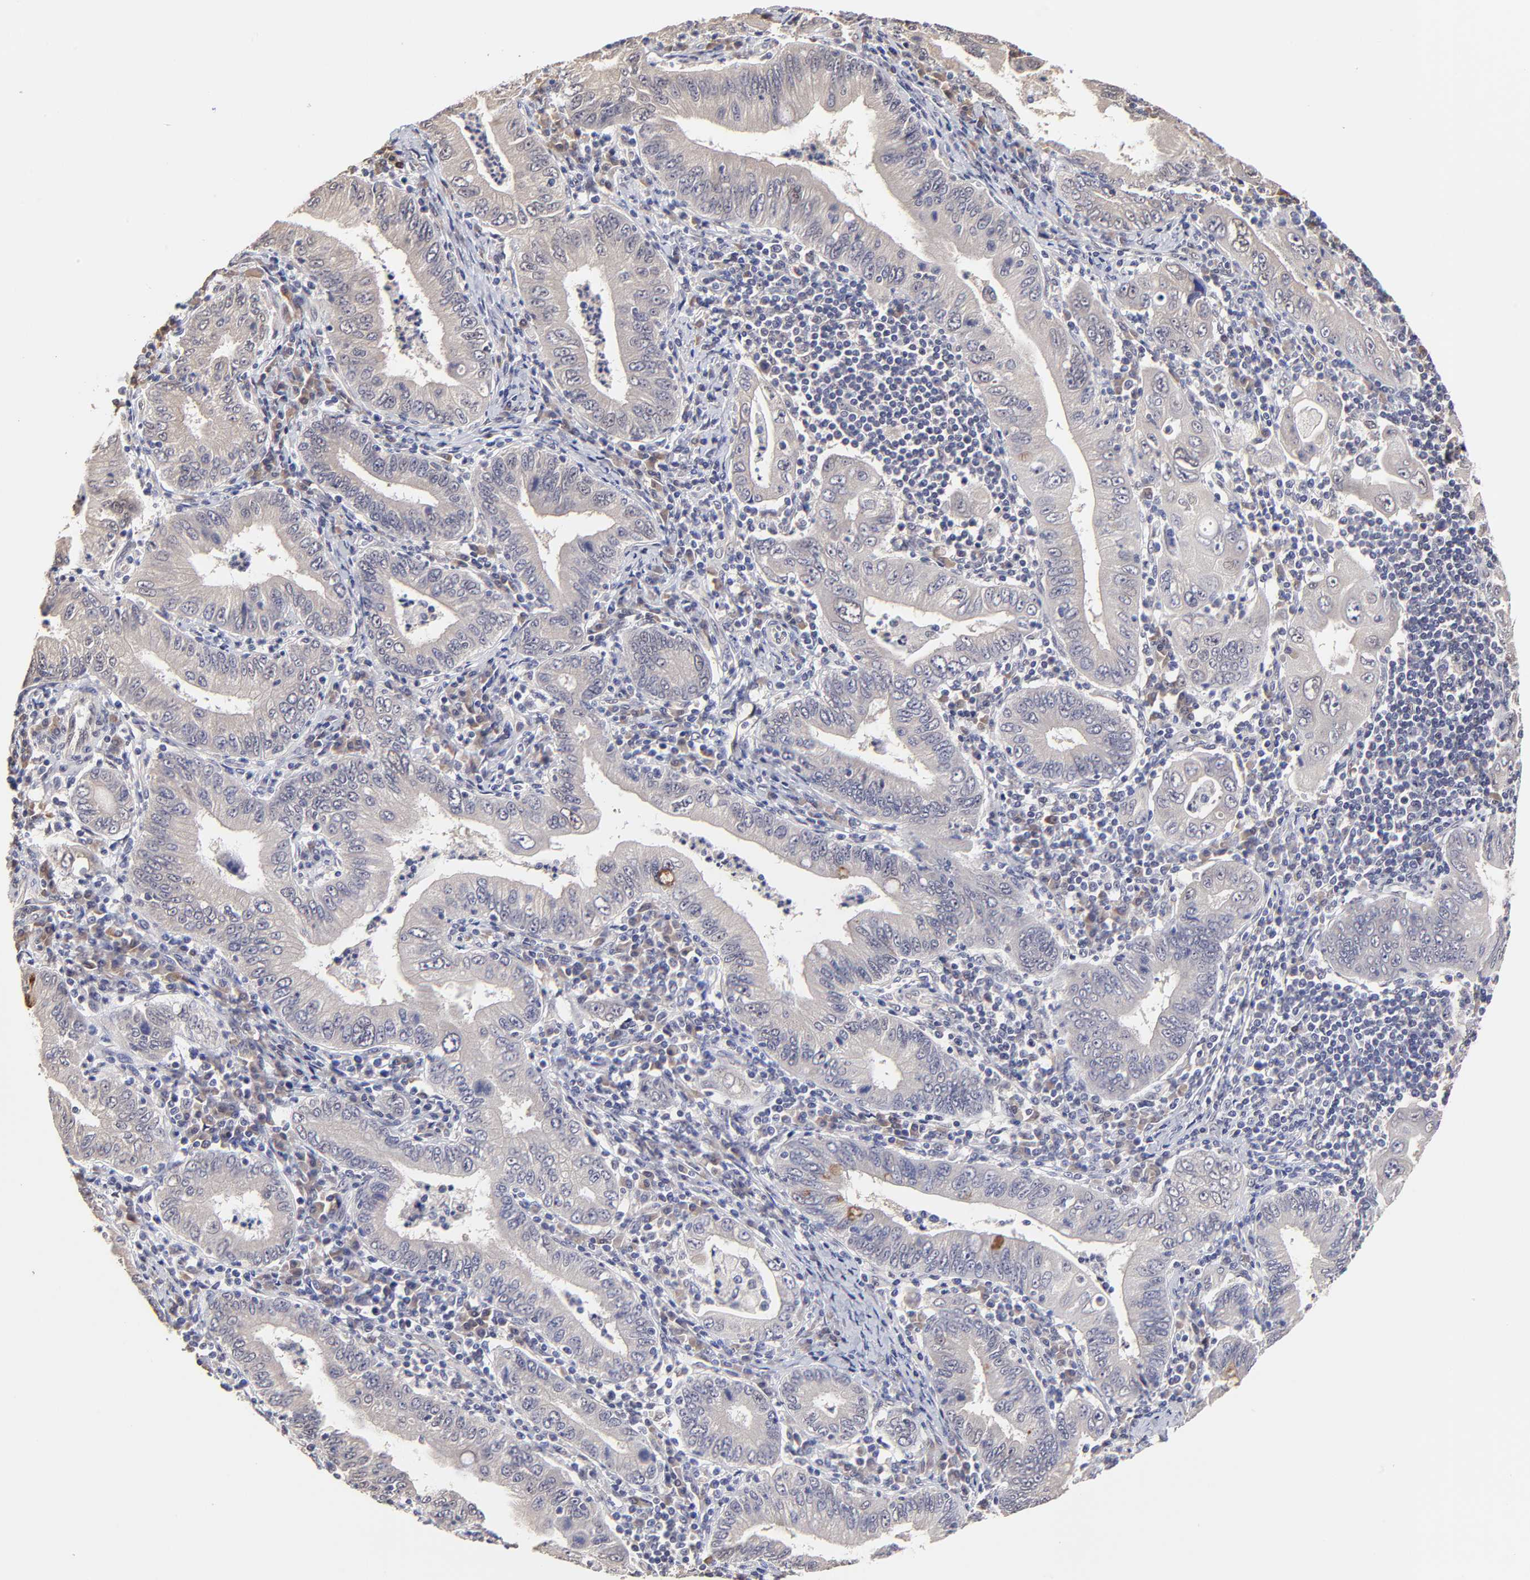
{"staining": {"intensity": "weak", "quantity": ">75%", "location": "cytoplasmic/membranous"}, "tissue": "stomach cancer", "cell_type": "Tumor cells", "image_type": "cancer", "snomed": [{"axis": "morphology", "description": "Normal tissue, NOS"}, {"axis": "morphology", "description": "Adenocarcinoma, NOS"}, {"axis": "topography", "description": "Esophagus"}, {"axis": "topography", "description": "Stomach, upper"}, {"axis": "topography", "description": "Peripheral nerve tissue"}], "caption": "DAB immunohistochemical staining of human stomach adenocarcinoma demonstrates weak cytoplasmic/membranous protein staining in about >75% of tumor cells.", "gene": "ZNF10", "patient": {"sex": "male", "age": 62}}